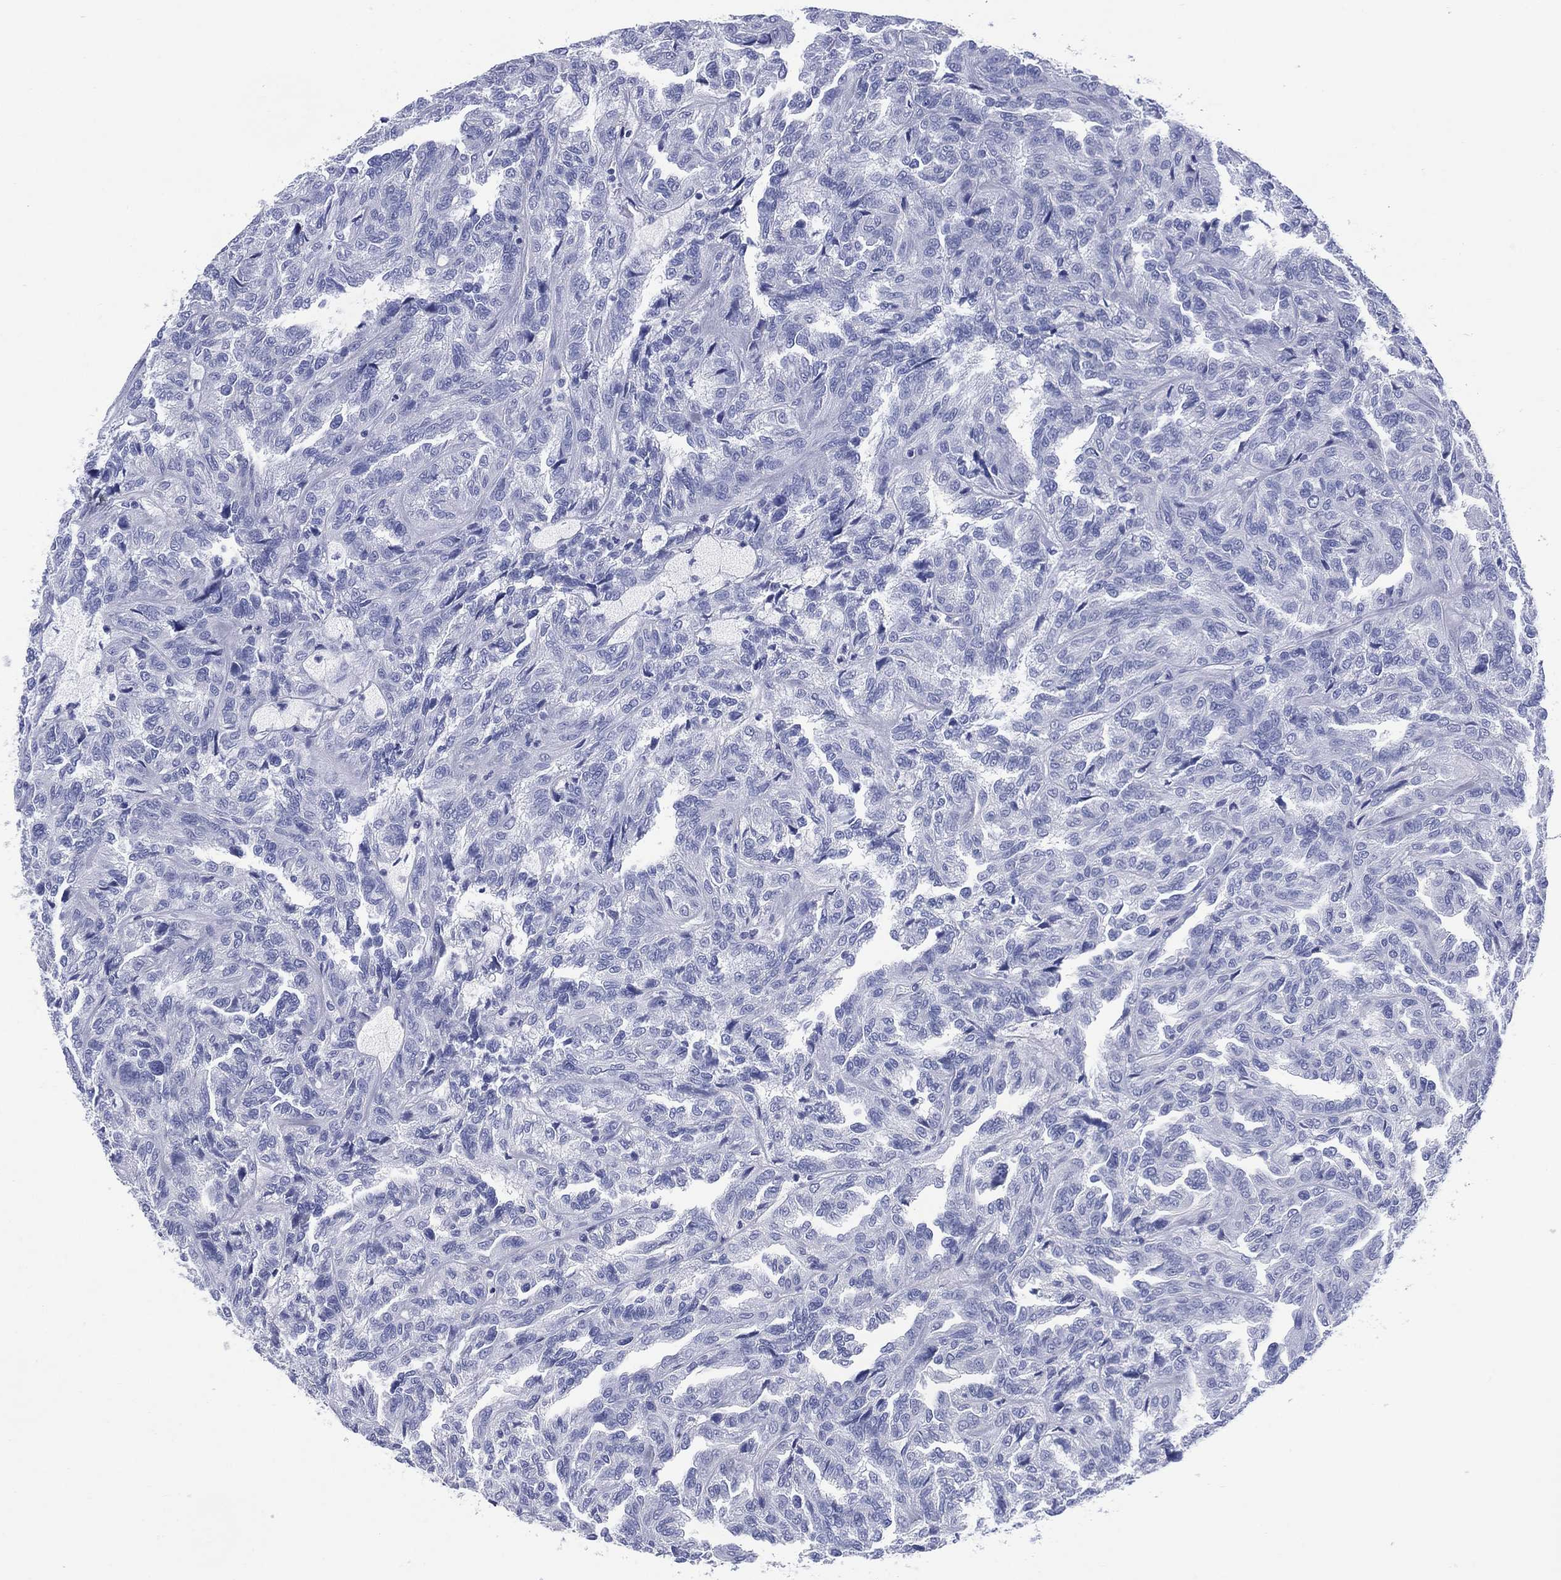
{"staining": {"intensity": "negative", "quantity": "none", "location": "none"}, "tissue": "renal cancer", "cell_type": "Tumor cells", "image_type": "cancer", "snomed": [{"axis": "morphology", "description": "Adenocarcinoma, NOS"}, {"axis": "topography", "description": "Kidney"}], "caption": "A high-resolution photomicrograph shows immunohistochemistry (IHC) staining of renal adenocarcinoma, which exhibits no significant staining in tumor cells.", "gene": "LRRD1", "patient": {"sex": "male", "age": 79}}